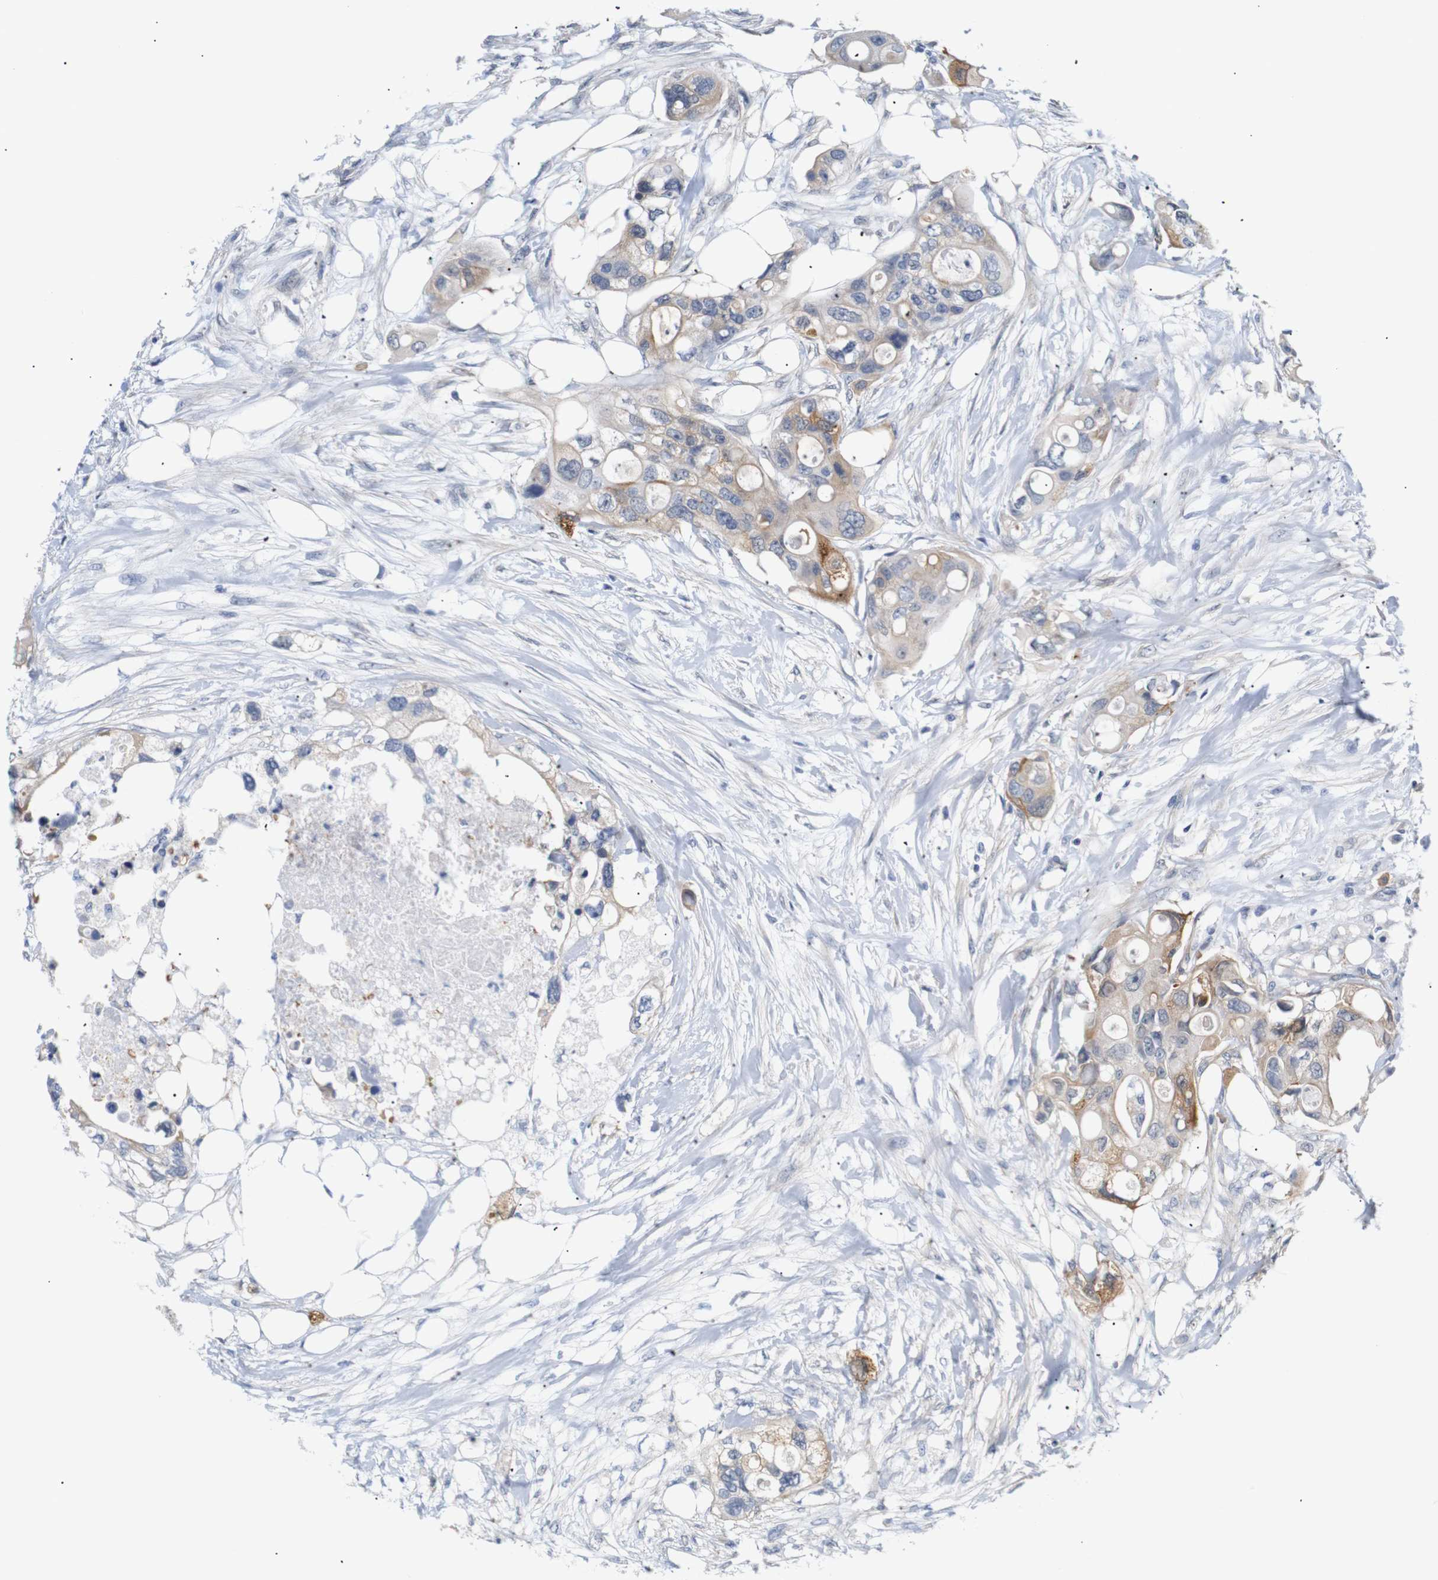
{"staining": {"intensity": "weak", "quantity": ">75%", "location": "cytoplasmic/membranous"}, "tissue": "colorectal cancer", "cell_type": "Tumor cells", "image_type": "cancer", "snomed": [{"axis": "morphology", "description": "Adenocarcinoma, NOS"}, {"axis": "topography", "description": "Colon"}], "caption": "This micrograph exhibits immunohistochemistry staining of human colorectal cancer, with low weak cytoplasmic/membranous staining in about >75% of tumor cells.", "gene": "STMN3", "patient": {"sex": "female", "age": 57}}